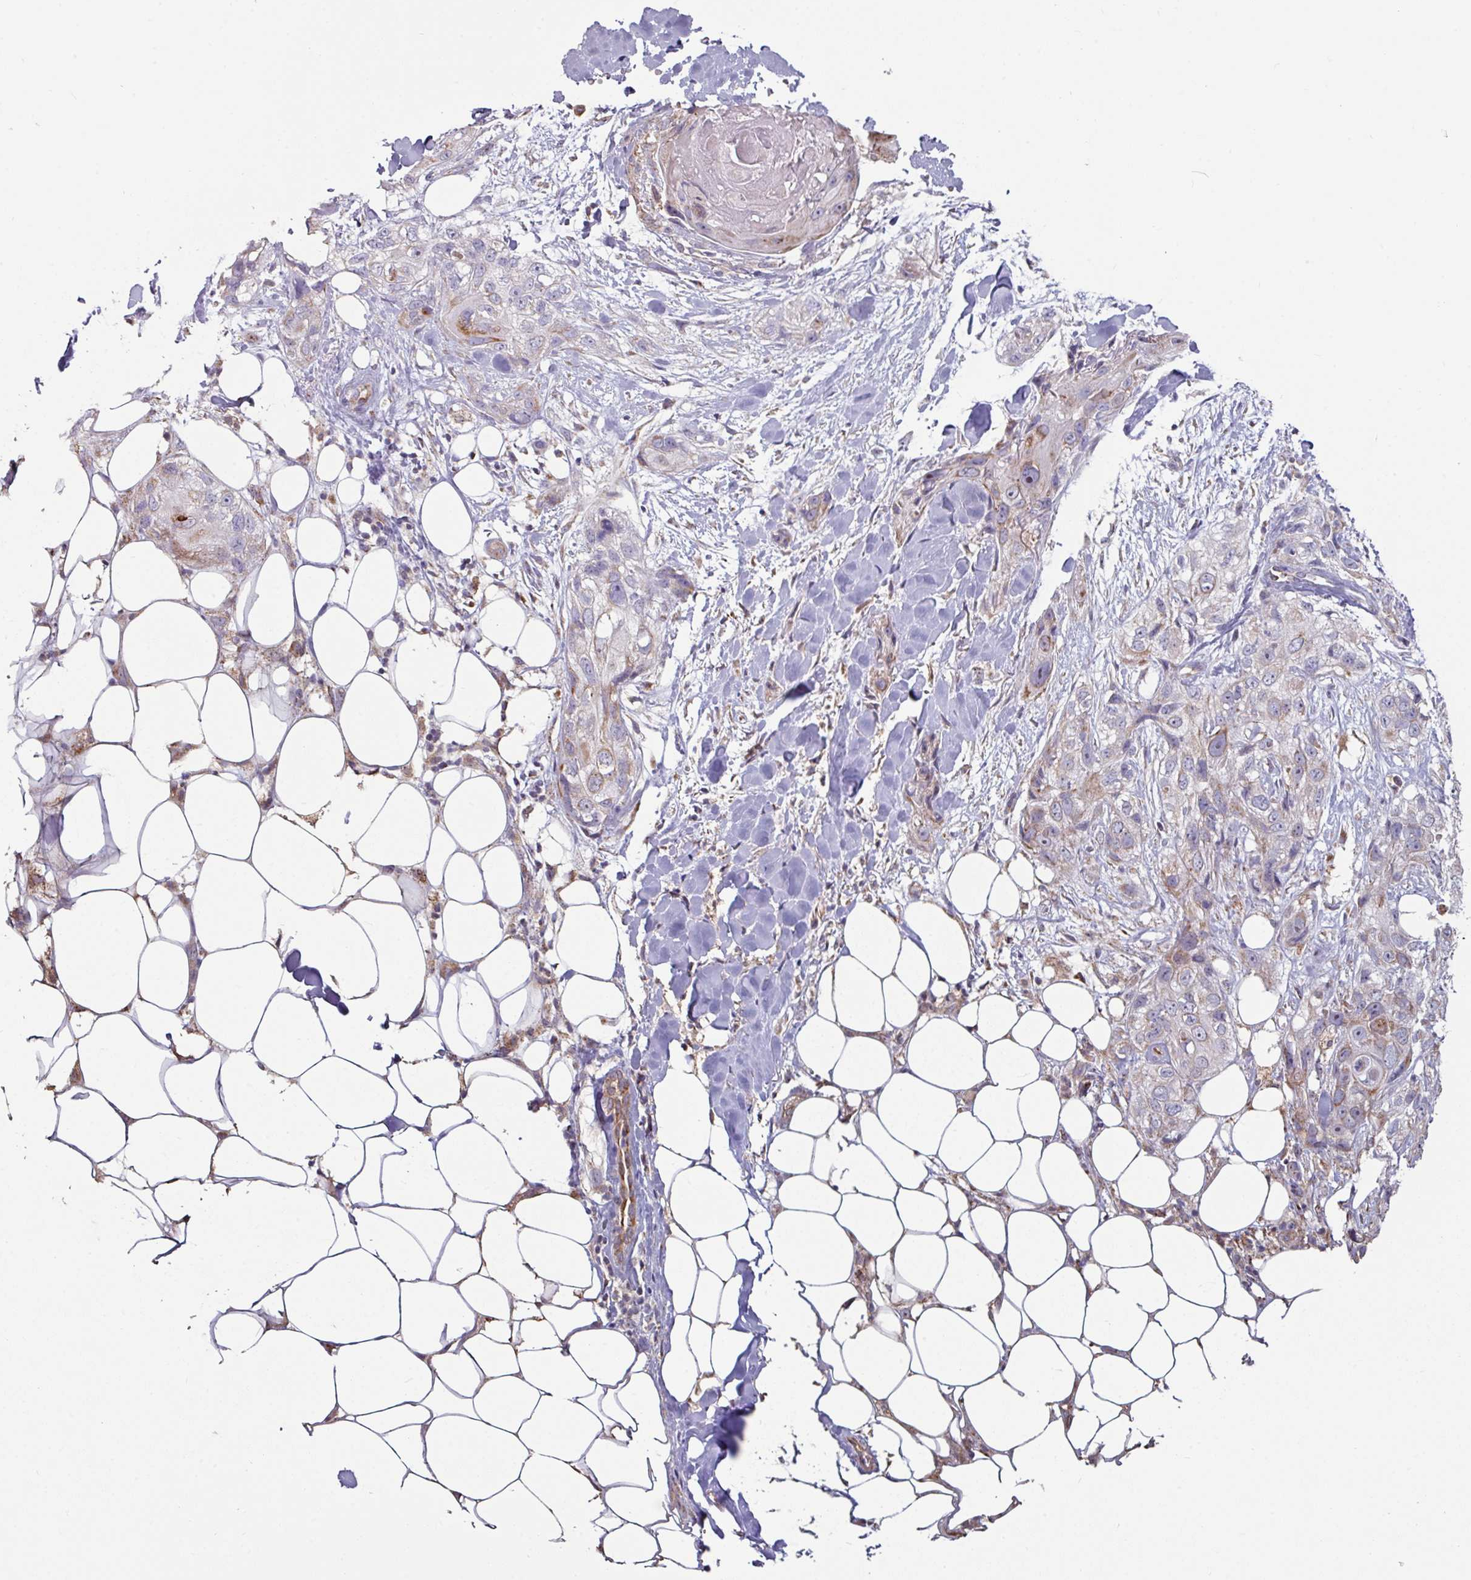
{"staining": {"intensity": "moderate", "quantity": "25%-75%", "location": "cytoplasmic/membranous"}, "tissue": "skin cancer", "cell_type": "Tumor cells", "image_type": "cancer", "snomed": [{"axis": "morphology", "description": "Normal tissue, NOS"}, {"axis": "morphology", "description": "Squamous cell carcinoma, NOS"}, {"axis": "topography", "description": "Skin"}], "caption": "The image shows immunohistochemical staining of skin squamous cell carcinoma. There is moderate cytoplasmic/membranous expression is identified in about 25%-75% of tumor cells. (Stains: DAB (3,3'-diaminobenzidine) in brown, nuclei in blue, Microscopy: brightfield microscopy at high magnification).", "gene": "OR2D3", "patient": {"sex": "male", "age": 72}}